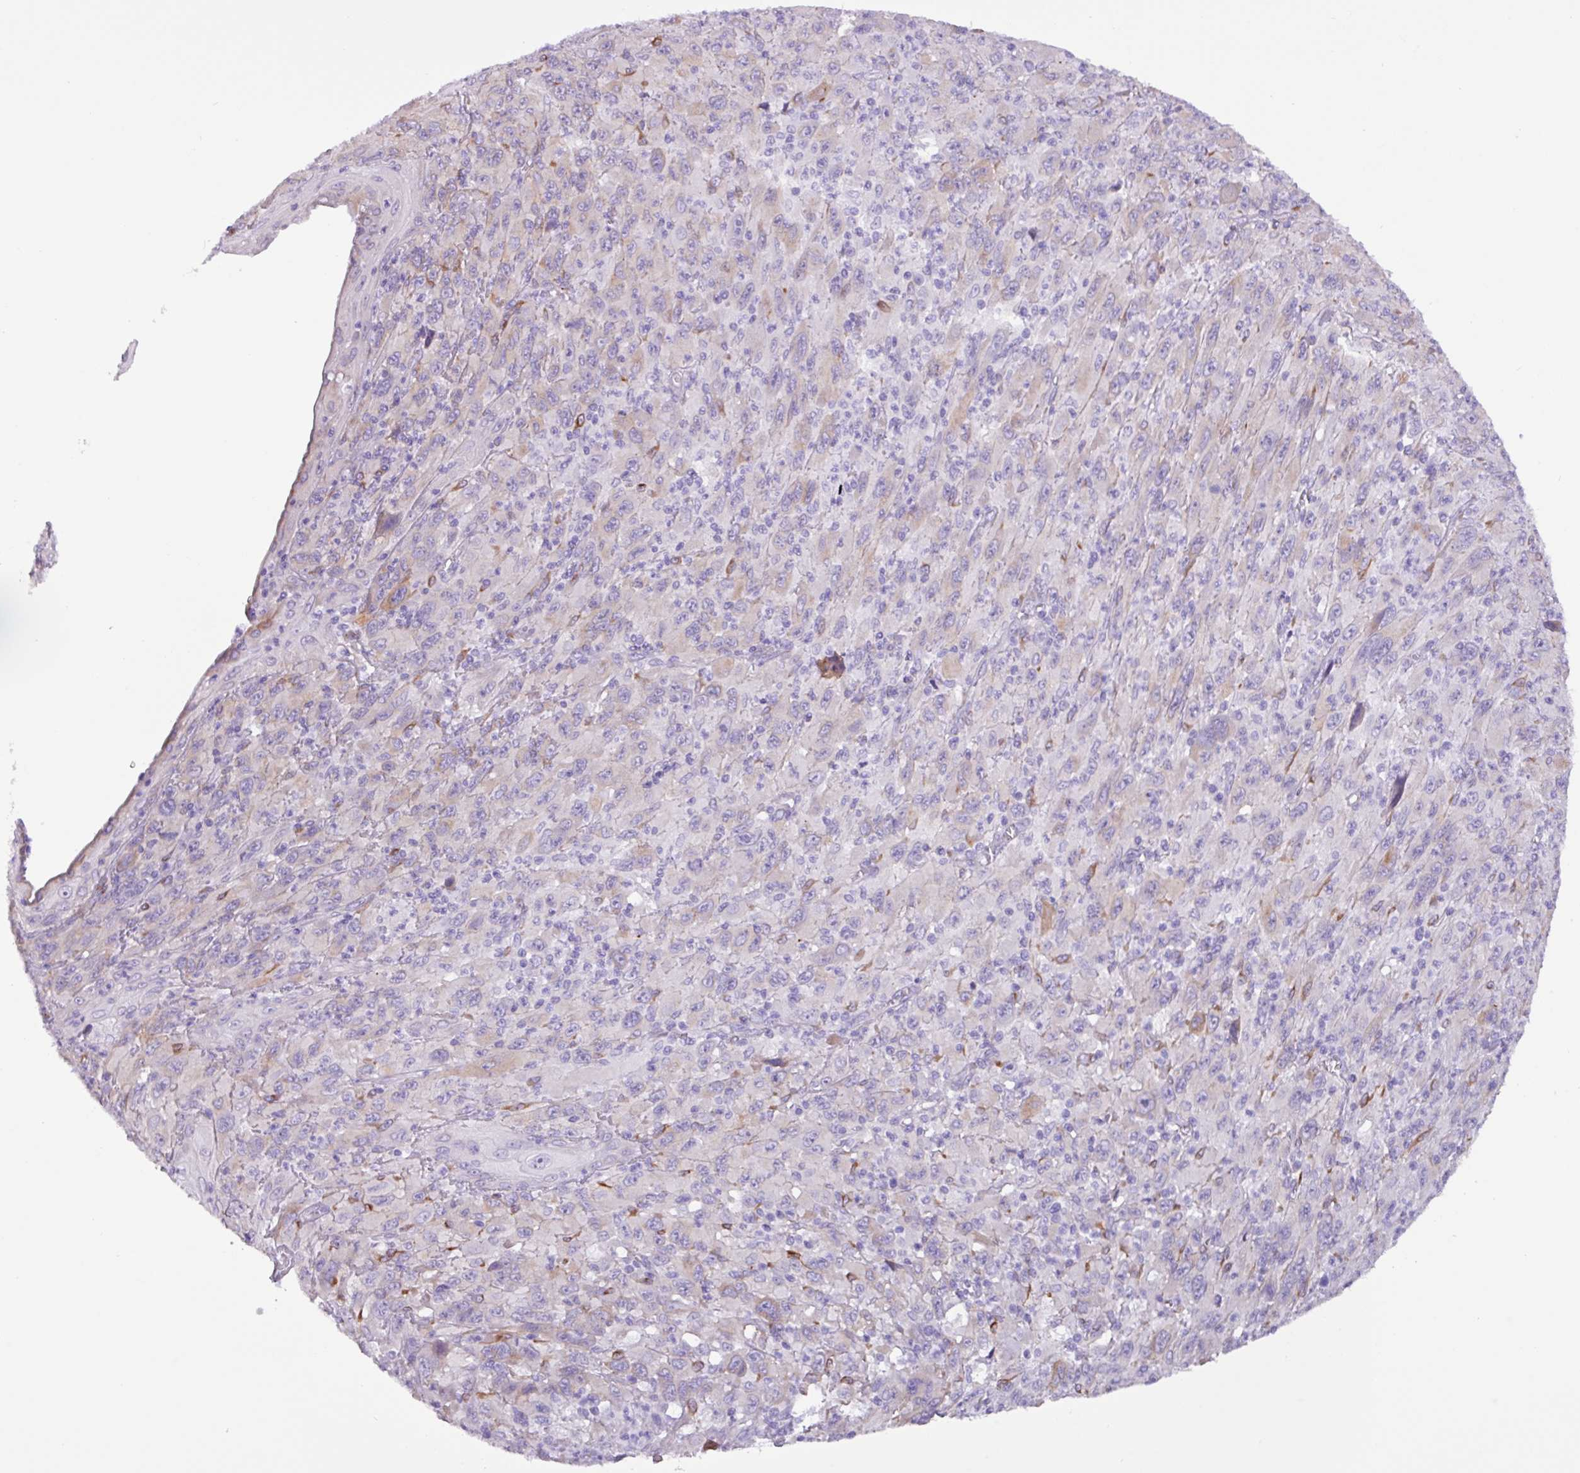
{"staining": {"intensity": "moderate", "quantity": "<25%", "location": "cytoplasmic/membranous"}, "tissue": "melanoma", "cell_type": "Tumor cells", "image_type": "cancer", "snomed": [{"axis": "morphology", "description": "Malignant melanoma, Metastatic site"}, {"axis": "topography", "description": "Skin"}], "caption": "Human melanoma stained with a brown dye displays moderate cytoplasmic/membranous positive positivity in approximately <25% of tumor cells.", "gene": "SLC38A1", "patient": {"sex": "female", "age": 56}}